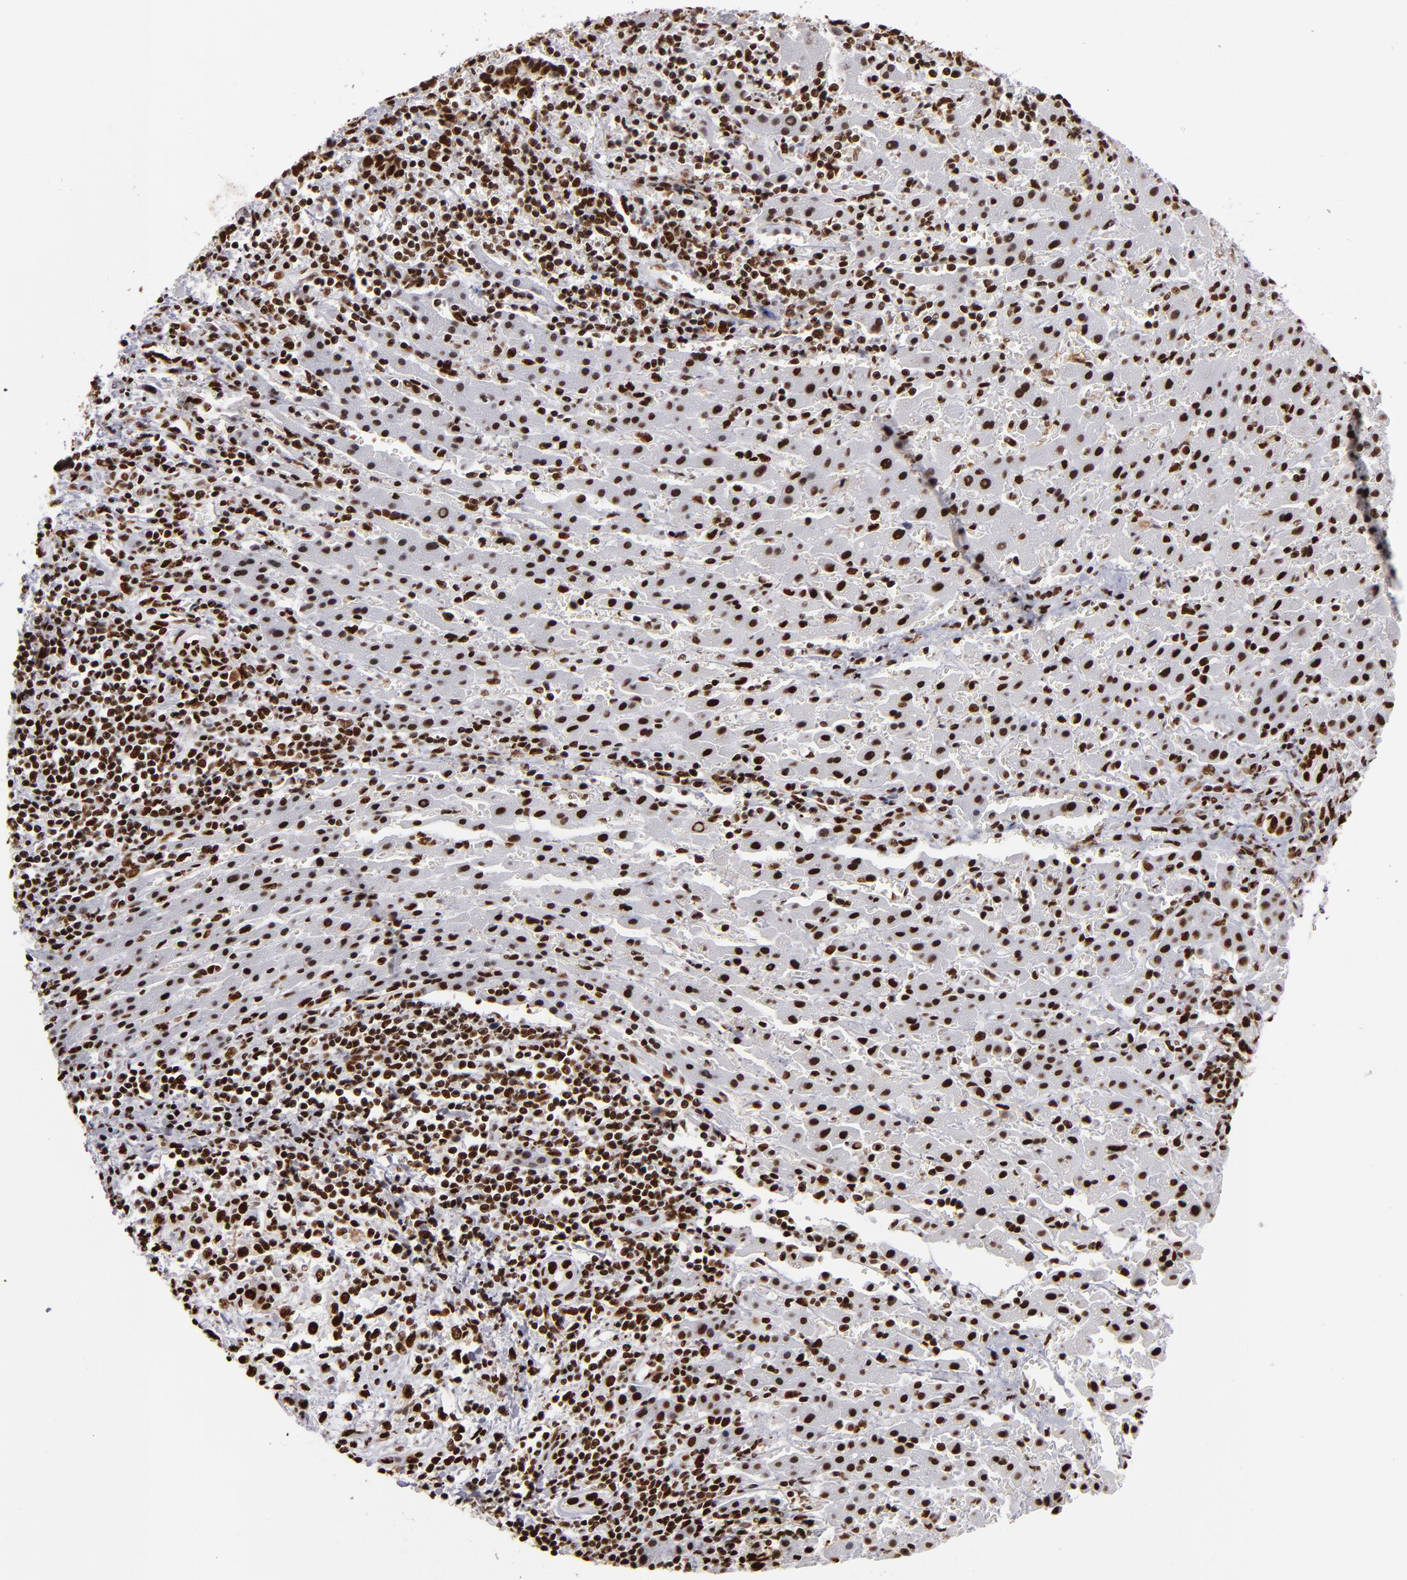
{"staining": {"intensity": "strong", "quantity": ">75%", "location": "nuclear"}, "tissue": "liver cancer", "cell_type": "Tumor cells", "image_type": "cancer", "snomed": [{"axis": "morphology", "description": "Cholangiocarcinoma"}, {"axis": "topography", "description": "Liver"}], "caption": "Immunohistochemical staining of cholangiocarcinoma (liver) shows strong nuclear protein expression in approximately >75% of tumor cells. (Brightfield microscopy of DAB IHC at high magnification).", "gene": "MRE11", "patient": {"sex": "male", "age": 57}}